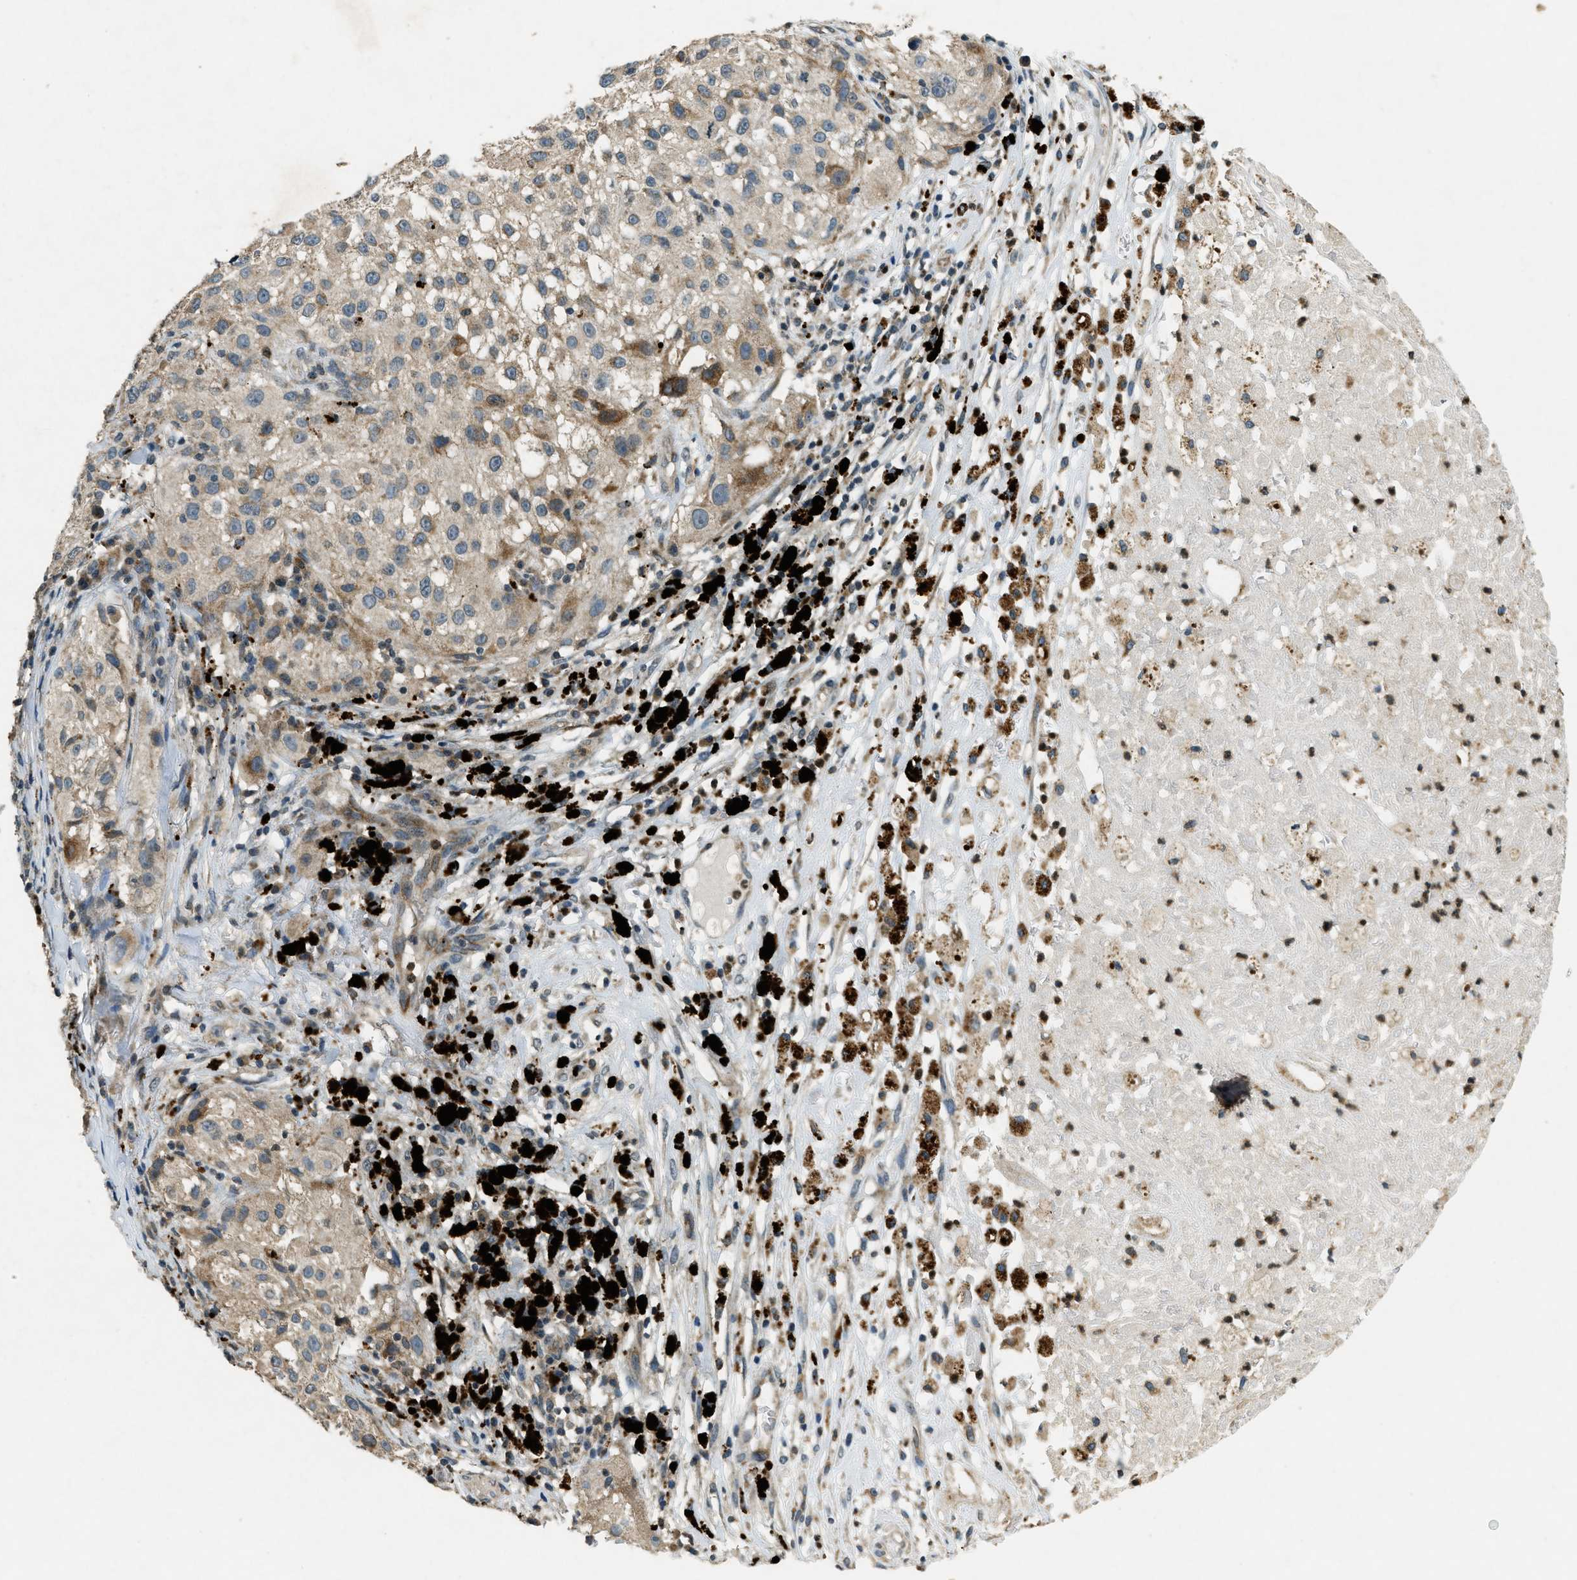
{"staining": {"intensity": "weak", "quantity": ">75%", "location": "cytoplasmic/membranous"}, "tissue": "melanoma", "cell_type": "Tumor cells", "image_type": "cancer", "snomed": [{"axis": "morphology", "description": "Necrosis, NOS"}, {"axis": "morphology", "description": "Malignant melanoma, NOS"}, {"axis": "topography", "description": "Skin"}], "caption": "Protein analysis of malignant melanoma tissue shows weak cytoplasmic/membranous positivity in about >75% of tumor cells.", "gene": "RAB3D", "patient": {"sex": "female", "age": 87}}